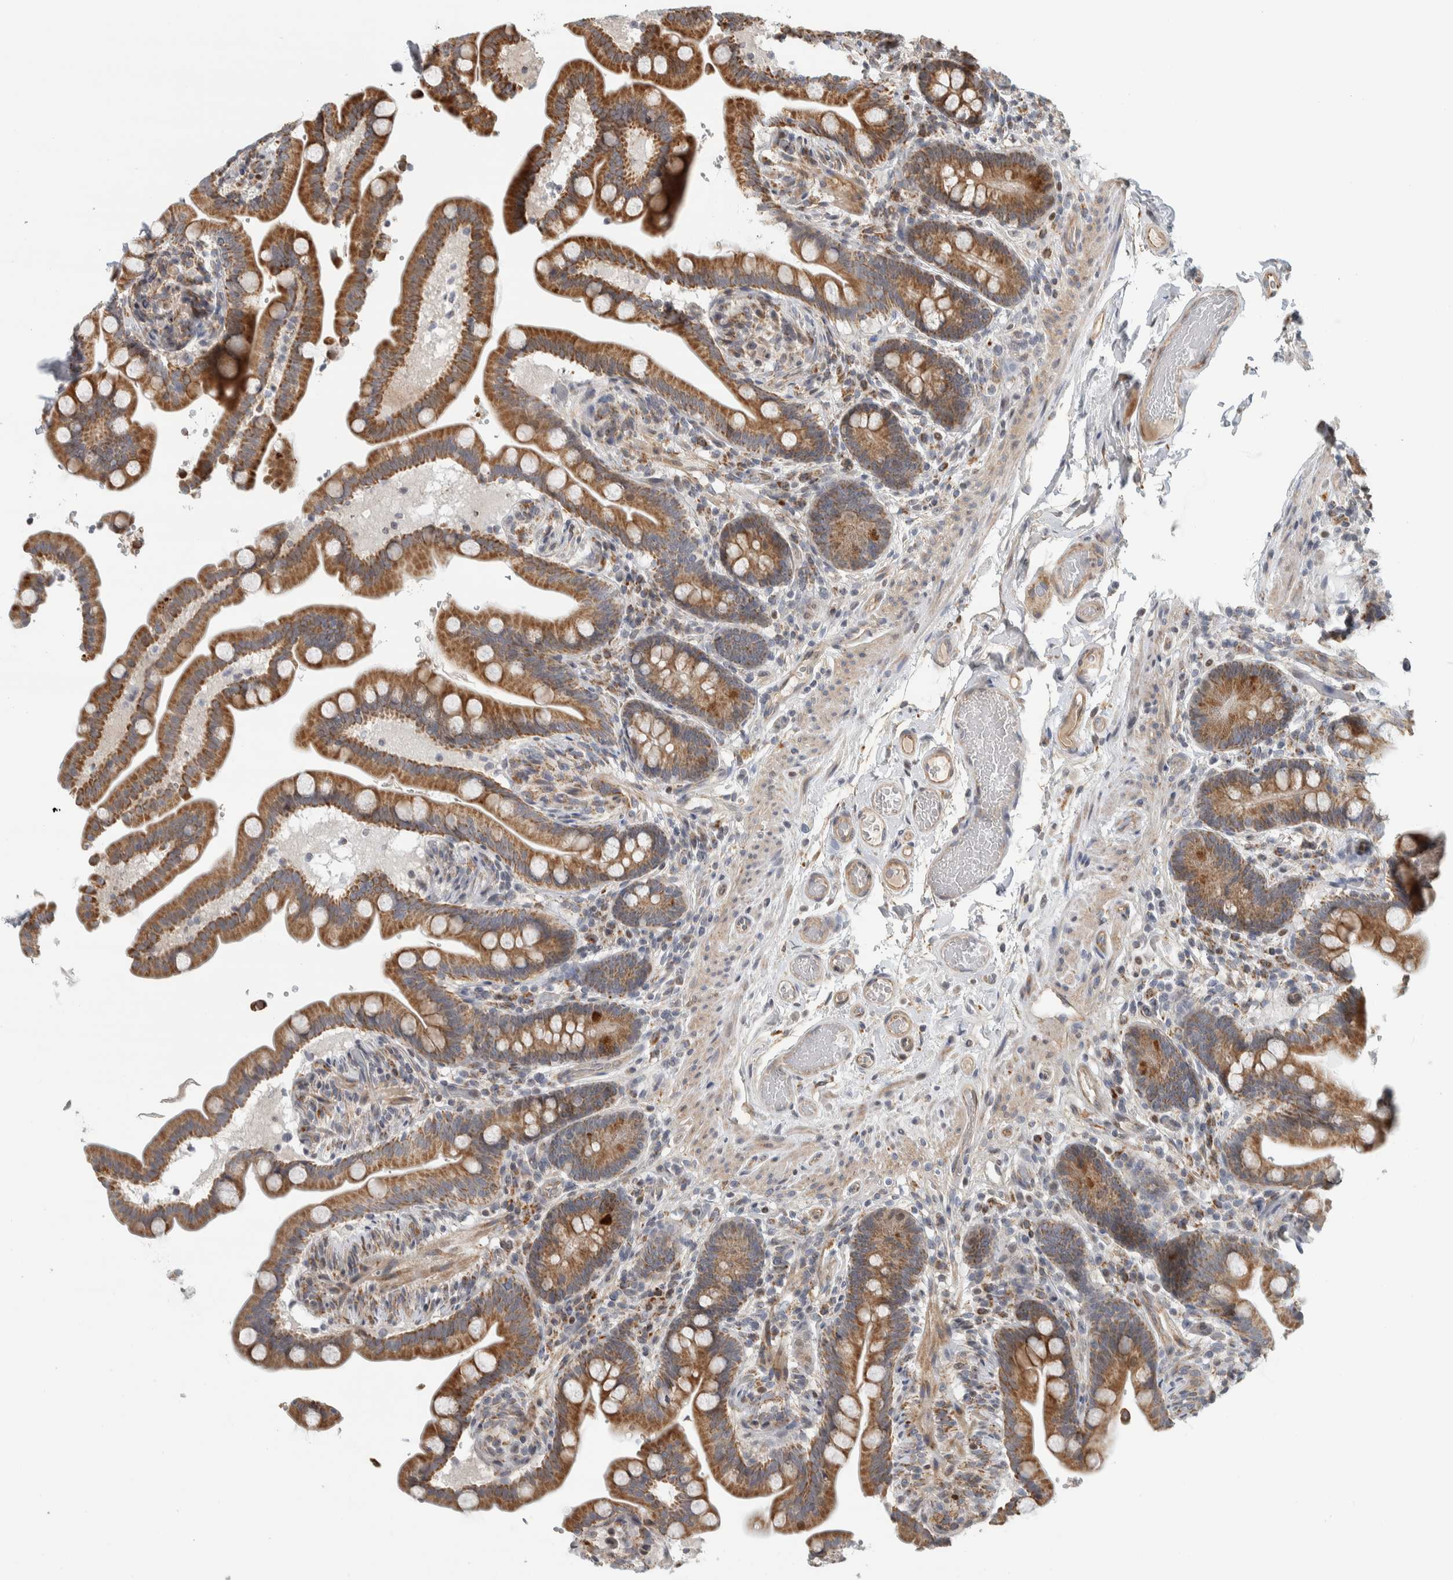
{"staining": {"intensity": "moderate", "quantity": ">75%", "location": "cytoplasmic/membranous"}, "tissue": "colon", "cell_type": "Endothelial cells", "image_type": "normal", "snomed": [{"axis": "morphology", "description": "Normal tissue, NOS"}, {"axis": "topography", "description": "Smooth muscle"}, {"axis": "topography", "description": "Colon"}], "caption": "Protein expression analysis of unremarkable colon demonstrates moderate cytoplasmic/membranous positivity in approximately >75% of endothelial cells. (Brightfield microscopy of DAB IHC at high magnification).", "gene": "AFP", "patient": {"sex": "male", "age": 73}}